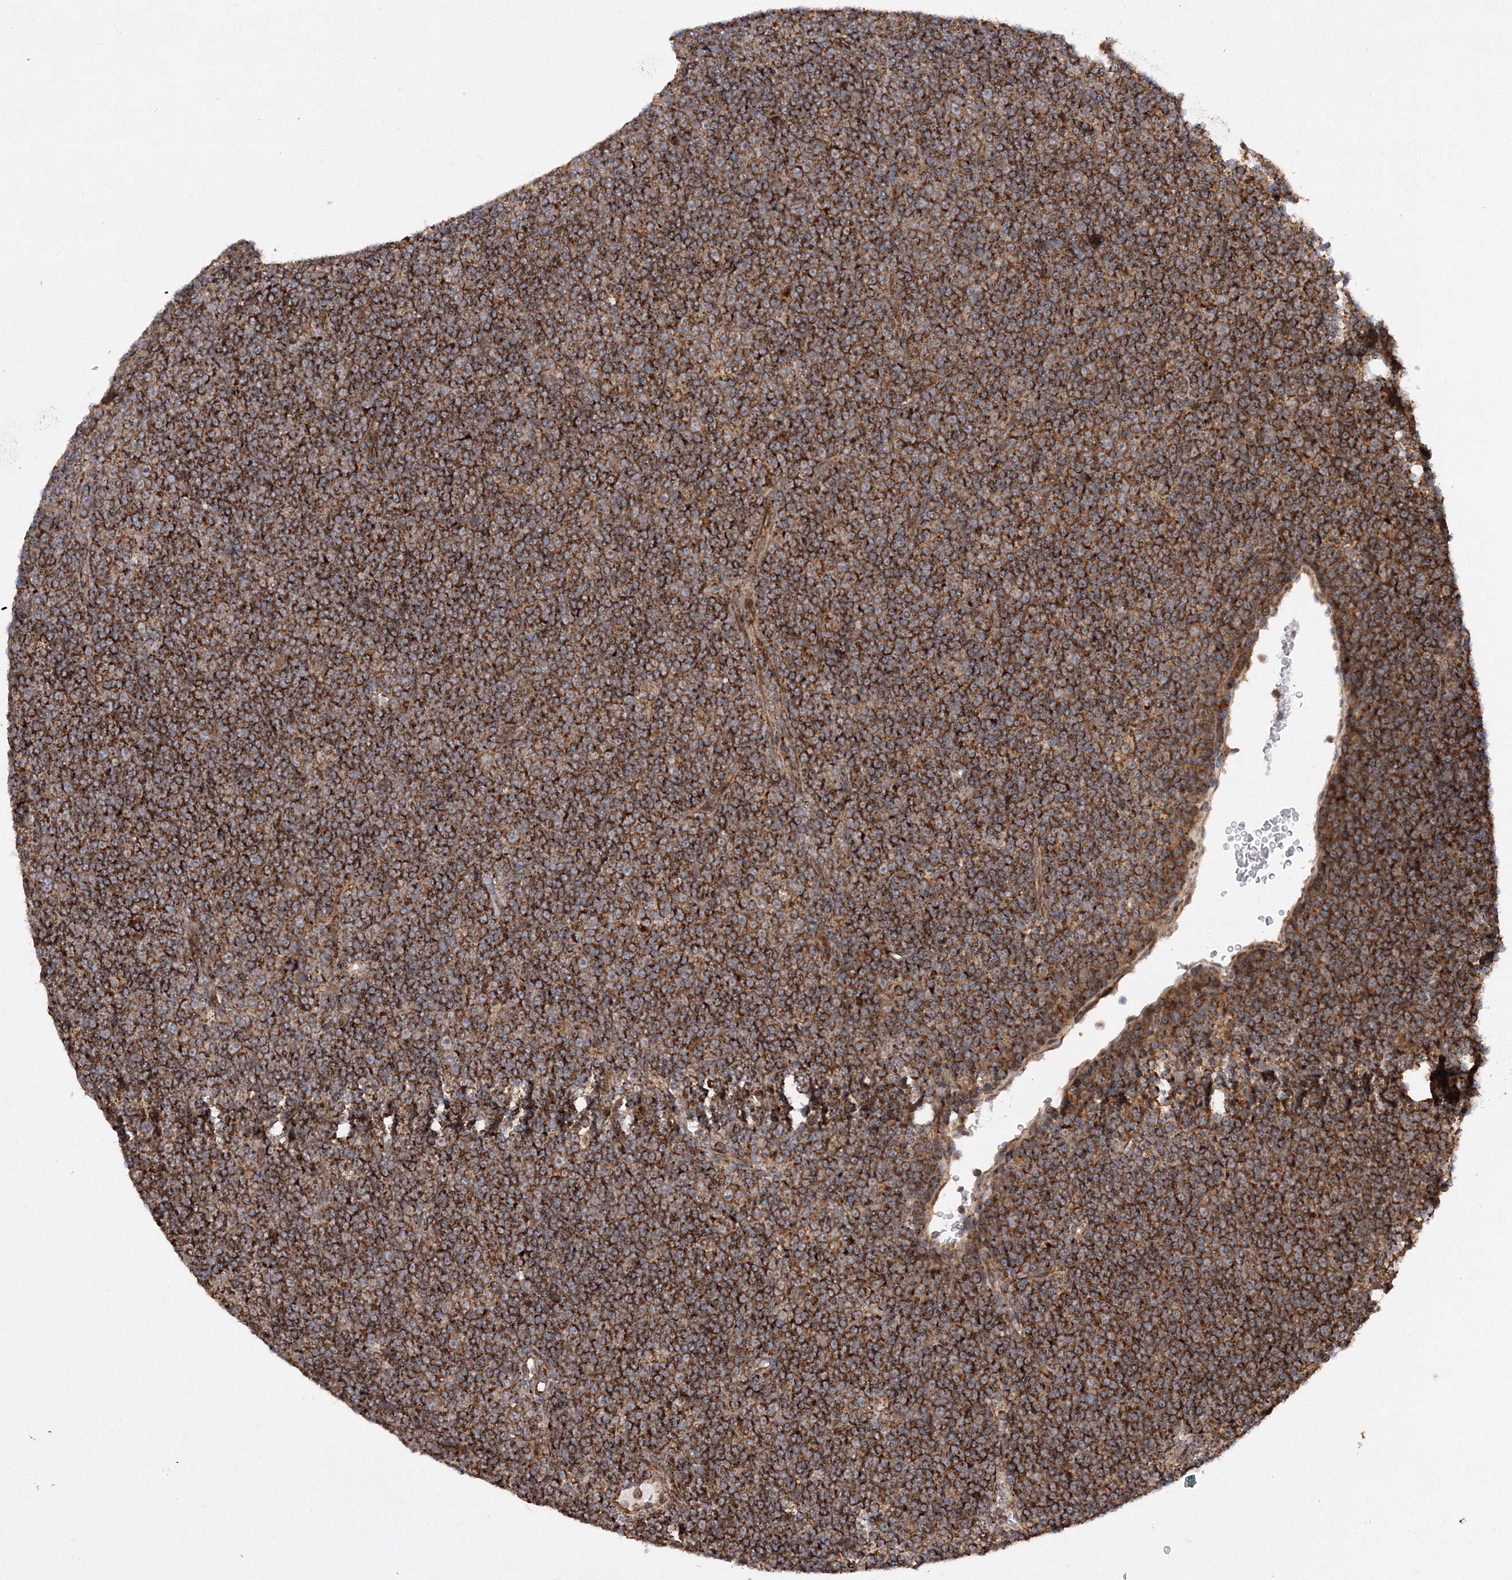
{"staining": {"intensity": "strong", "quantity": ">75%", "location": "cytoplasmic/membranous"}, "tissue": "lymphoma", "cell_type": "Tumor cells", "image_type": "cancer", "snomed": [{"axis": "morphology", "description": "Malignant lymphoma, non-Hodgkin's type, Low grade"}, {"axis": "topography", "description": "Lymph node"}], "caption": "Protein staining demonstrates strong cytoplasmic/membranous expression in approximately >75% of tumor cells in lymphoma. The protein is stained brown, and the nuclei are stained in blue (DAB (3,3'-diaminobenzidine) IHC with brightfield microscopy, high magnification).", "gene": "SCRN3", "patient": {"sex": "female", "age": 67}}